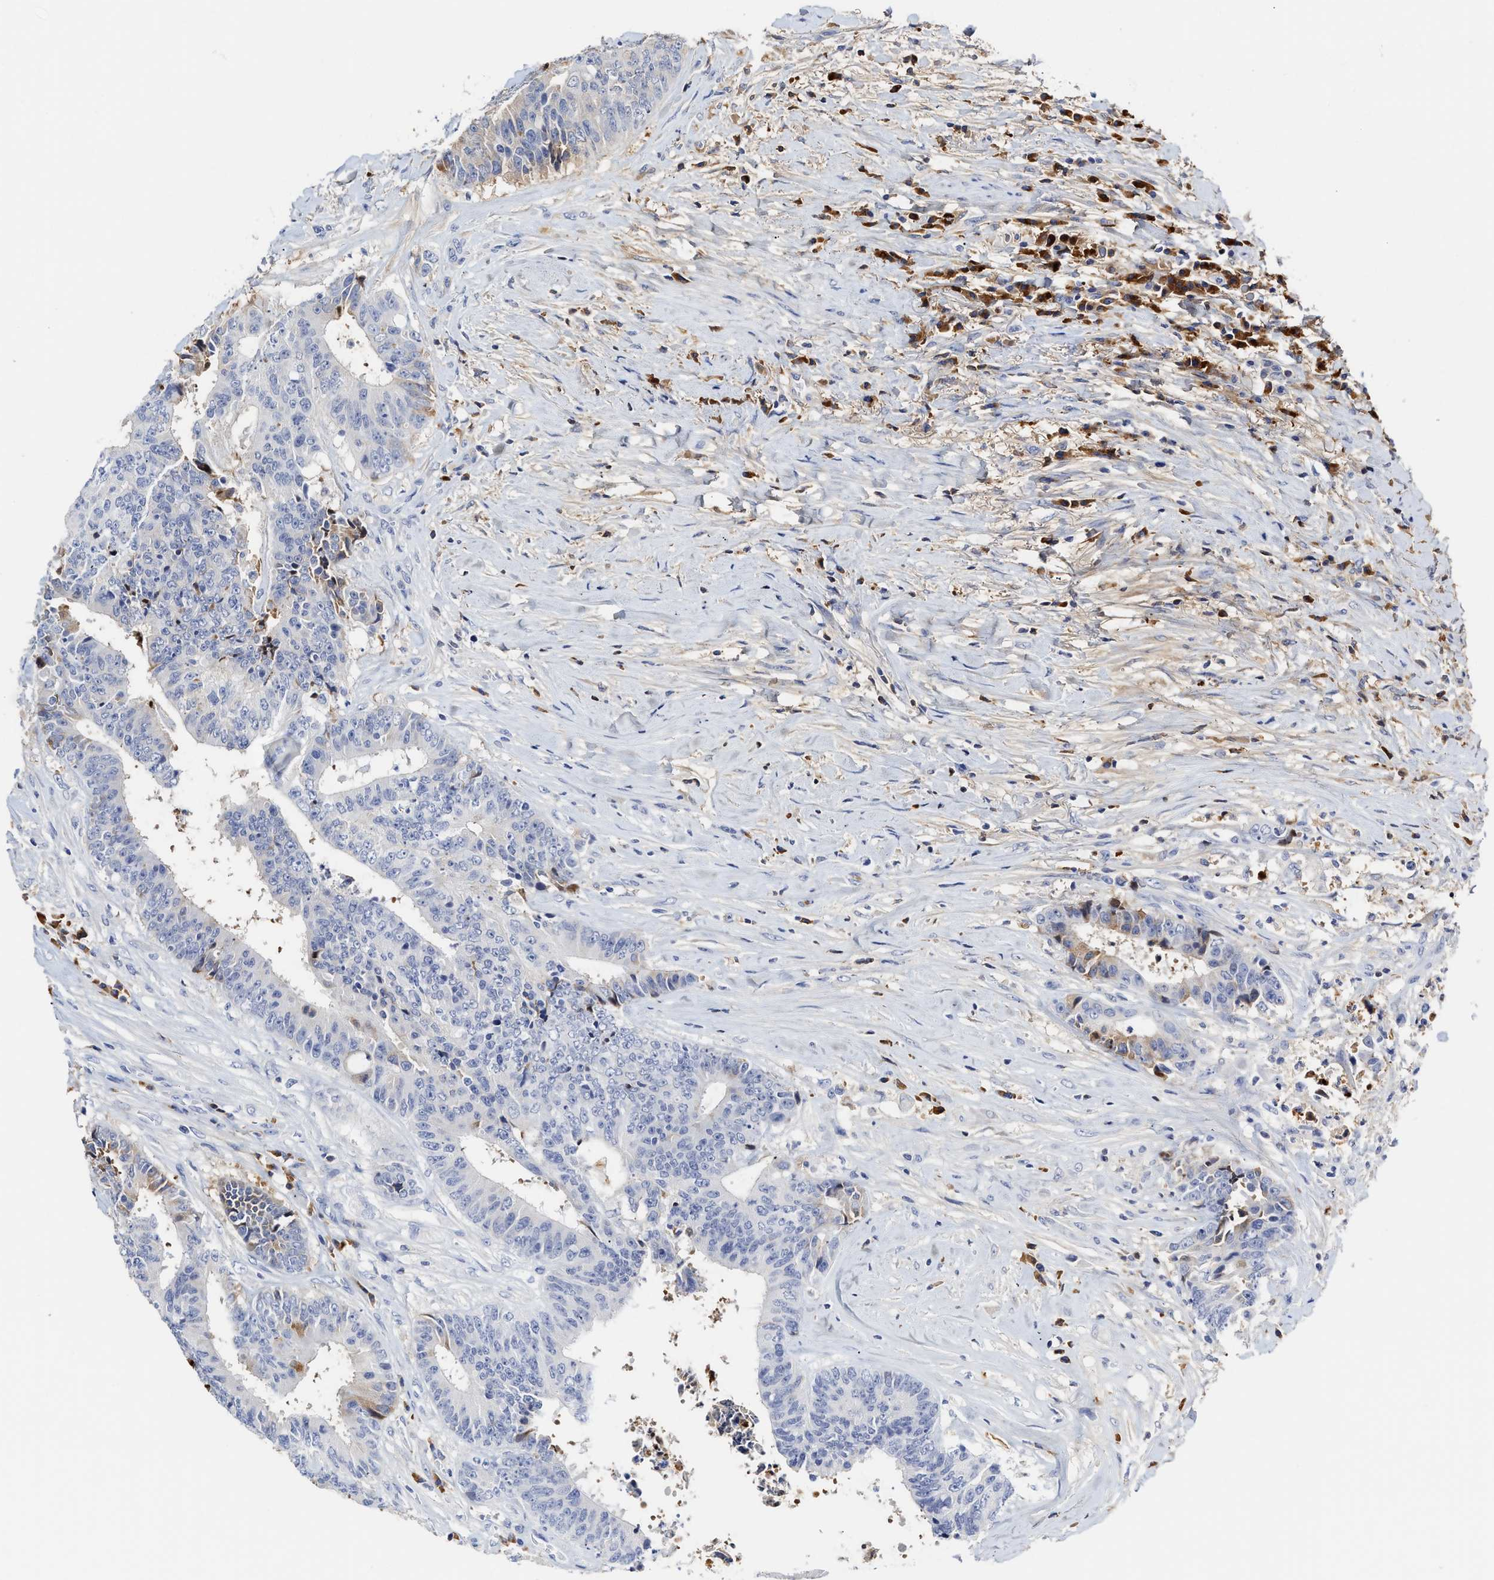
{"staining": {"intensity": "negative", "quantity": "none", "location": "none"}, "tissue": "colorectal cancer", "cell_type": "Tumor cells", "image_type": "cancer", "snomed": [{"axis": "morphology", "description": "Adenocarcinoma, NOS"}, {"axis": "topography", "description": "Rectum"}], "caption": "There is no significant positivity in tumor cells of colorectal adenocarcinoma. (DAB (3,3'-diaminobenzidine) immunohistochemistry visualized using brightfield microscopy, high magnification).", "gene": "C2", "patient": {"sex": "male", "age": 72}}